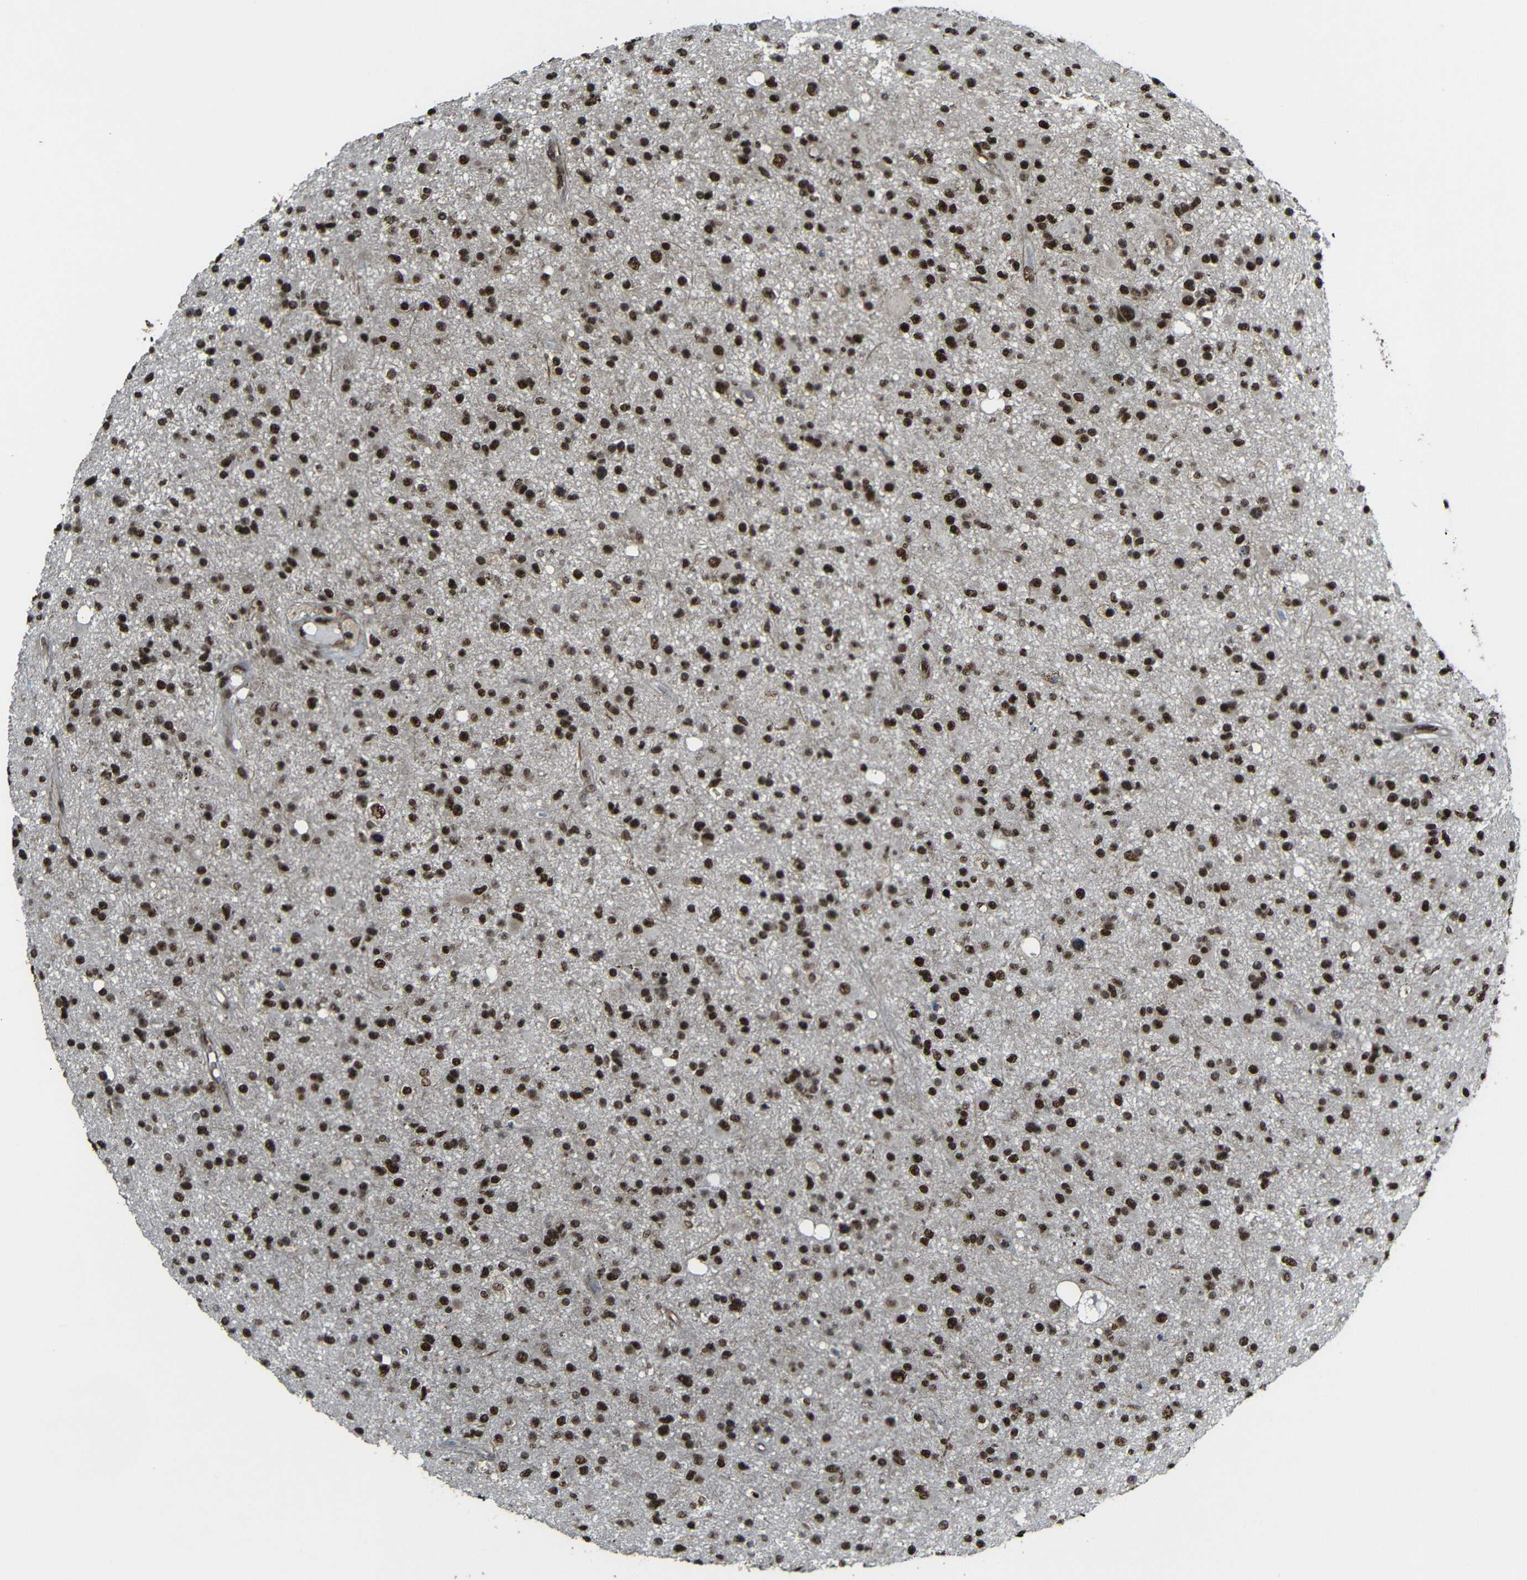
{"staining": {"intensity": "moderate", "quantity": ">75%", "location": "nuclear"}, "tissue": "glioma", "cell_type": "Tumor cells", "image_type": "cancer", "snomed": [{"axis": "morphology", "description": "Glioma, malignant, High grade"}, {"axis": "topography", "description": "Brain"}], "caption": "Protein staining by immunohistochemistry (IHC) demonstrates moderate nuclear positivity in approximately >75% of tumor cells in glioma. (Stains: DAB in brown, nuclei in blue, Microscopy: brightfield microscopy at high magnification).", "gene": "TCF7L2", "patient": {"sex": "male", "age": 33}}